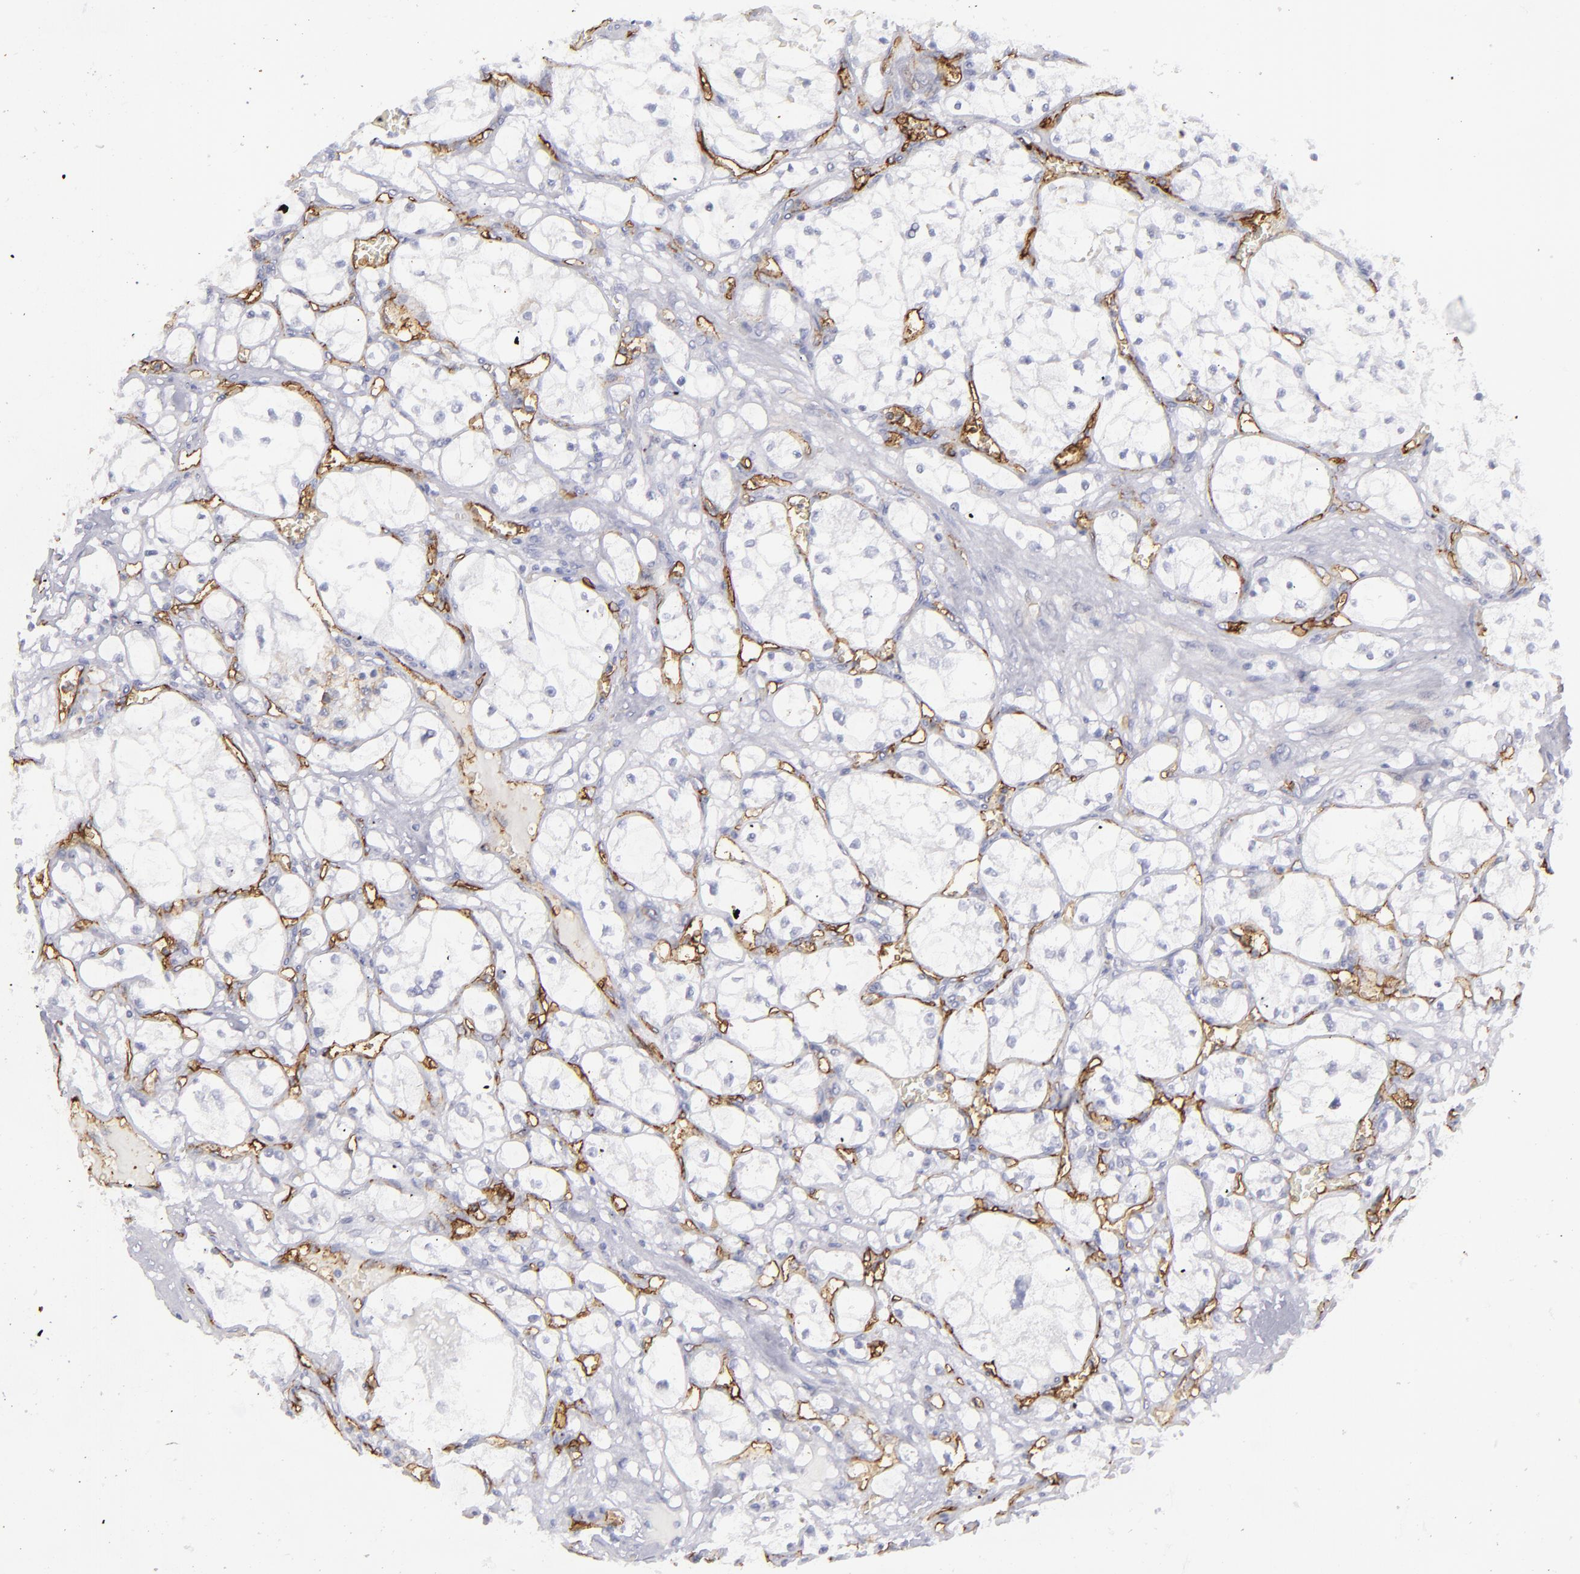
{"staining": {"intensity": "negative", "quantity": "none", "location": "none"}, "tissue": "renal cancer", "cell_type": "Tumor cells", "image_type": "cancer", "snomed": [{"axis": "morphology", "description": "Adenocarcinoma, NOS"}, {"axis": "topography", "description": "Kidney"}], "caption": "There is no significant positivity in tumor cells of renal cancer.", "gene": "ACE", "patient": {"sex": "male", "age": 61}}